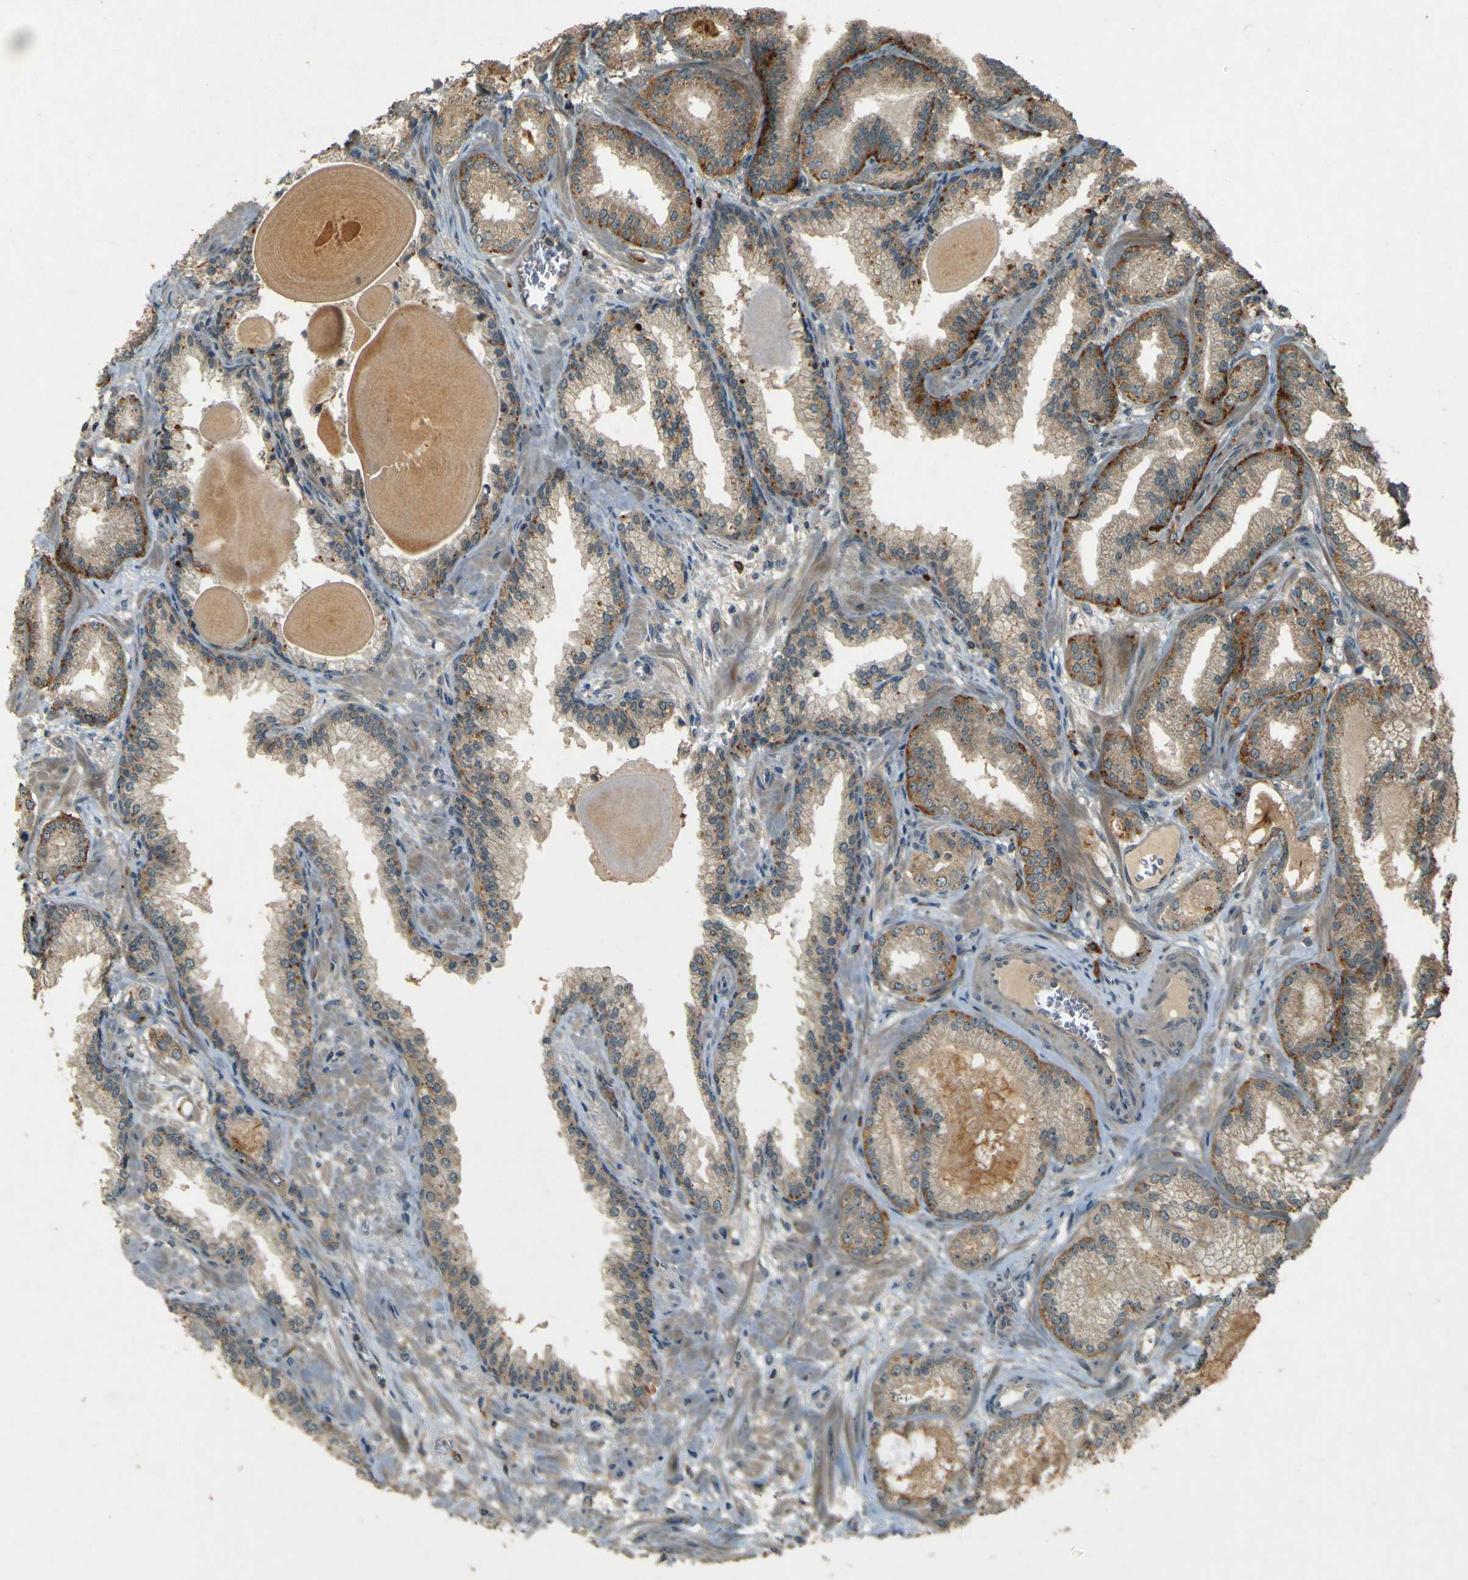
{"staining": {"intensity": "weak", "quantity": ">75%", "location": "cytoplasmic/membranous"}, "tissue": "prostate cancer", "cell_type": "Tumor cells", "image_type": "cancer", "snomed": [{"axis": "morphology", "description": "Adenocarcinoma, Low grade"}, {"axis": "topography", "description": "Prostate"}], "caption": "Weak cytoplasmic/membranous positivity is present in about >75% of tumor cells in low-grade adenocarcinoma (prostate).", "gene": "MPDZ", "patient": {"sex": "male", "age": 59}}